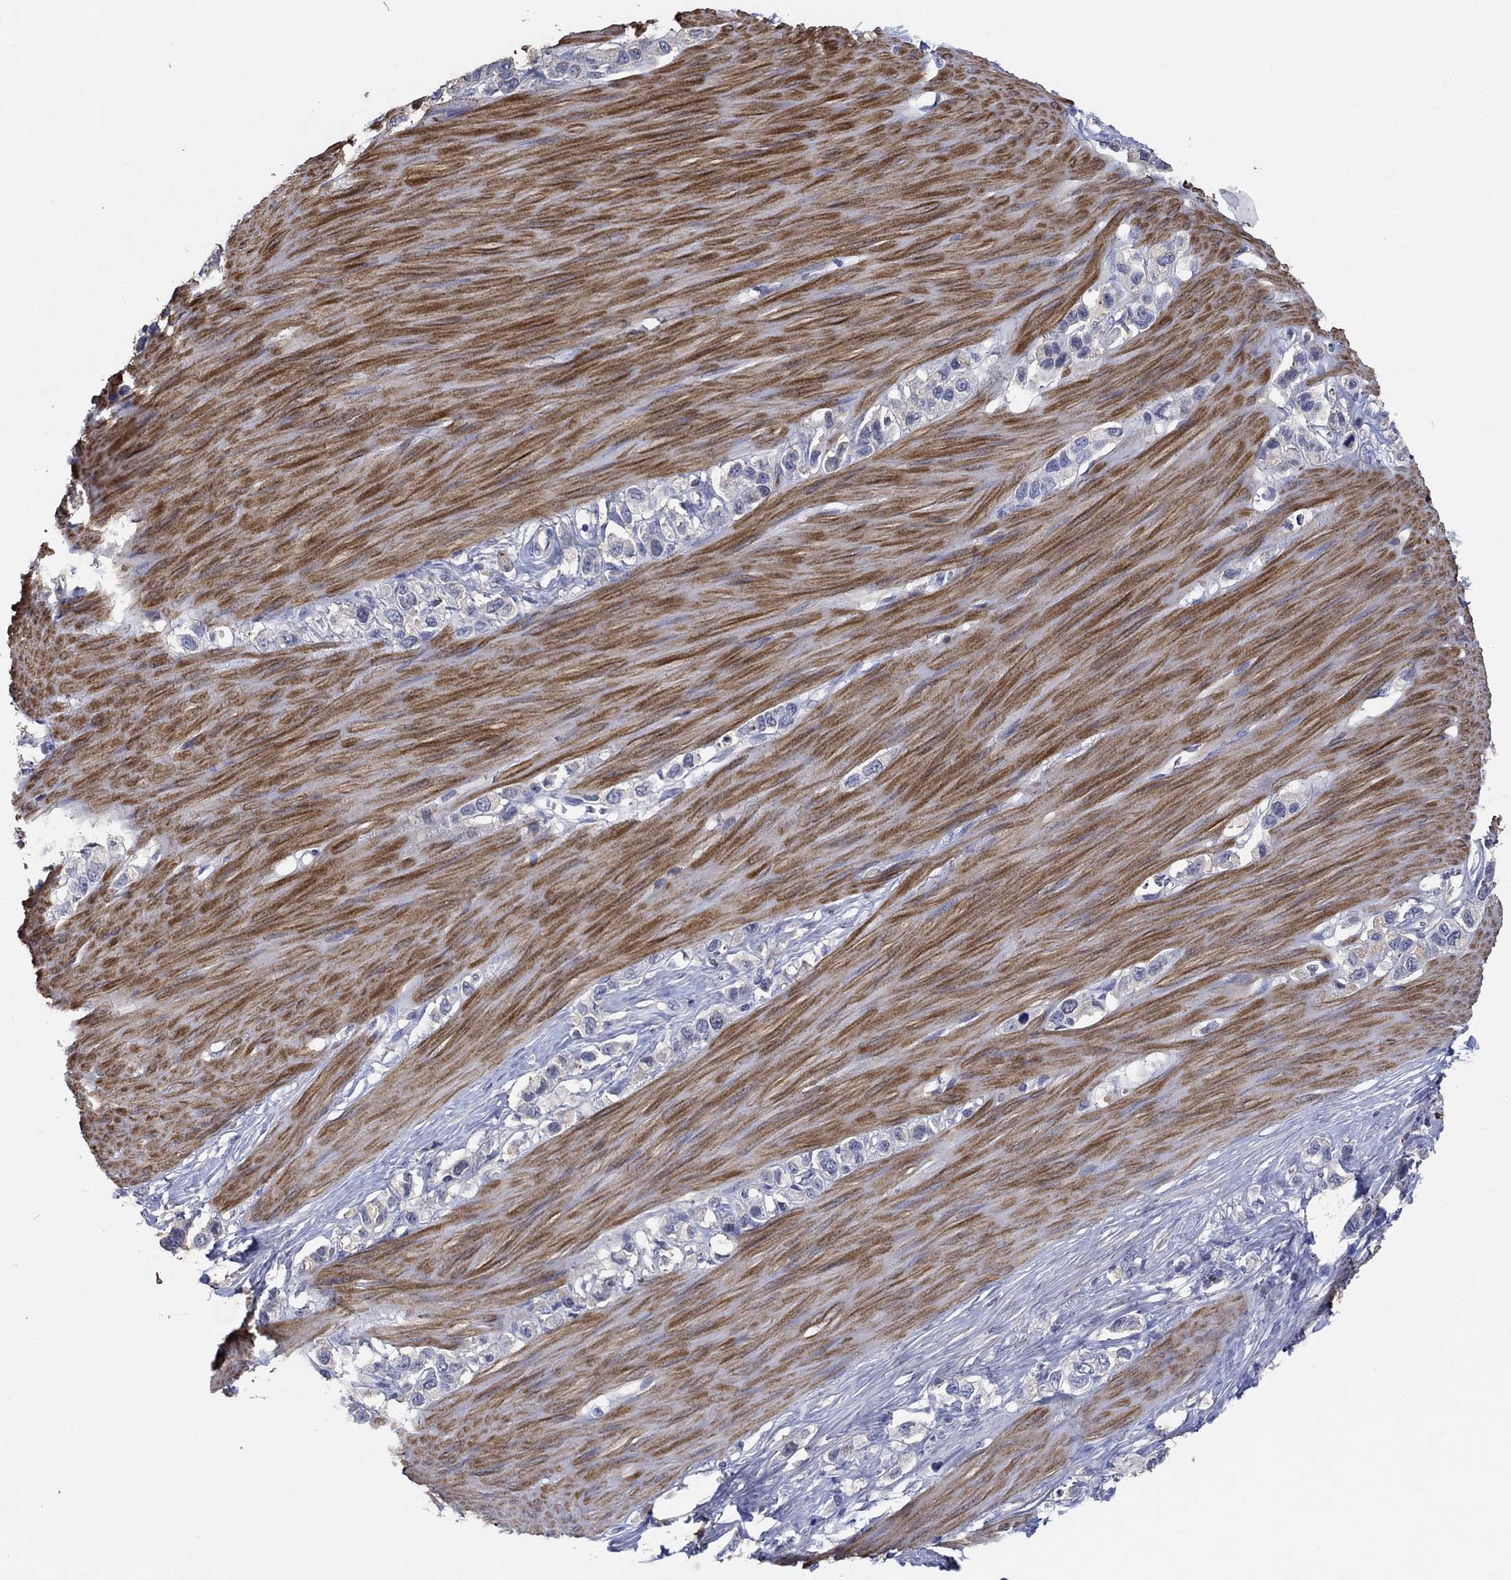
{"staining": {"intensity": "negative", "quantity": "none", "location": "none"}, "tissue": "stomach cancer", "cell_type": "Tumor cells", "image_type": "cancer", "snomed": [{"axis": "morphology", "description": "Normal tissue, NOS"}, {"axis": "morphology", "description": "Adenocarcinoma, NOS"}, {"axis": "morphology", "description": "Adenocarcinoma, High grade"}, {"axis": "topography", "description": "Stomach, upper"}, {"axis": "topography", "description": "Stomach"}], "caption": "A high-resolution micrograph shows immunohistochemistry staining of adenocarcinoma (stomach), which shows no significant positivity in tumor cells.", "gene": "TNFAIP8L3", "patient": {"sex": "female", "age": 65}}